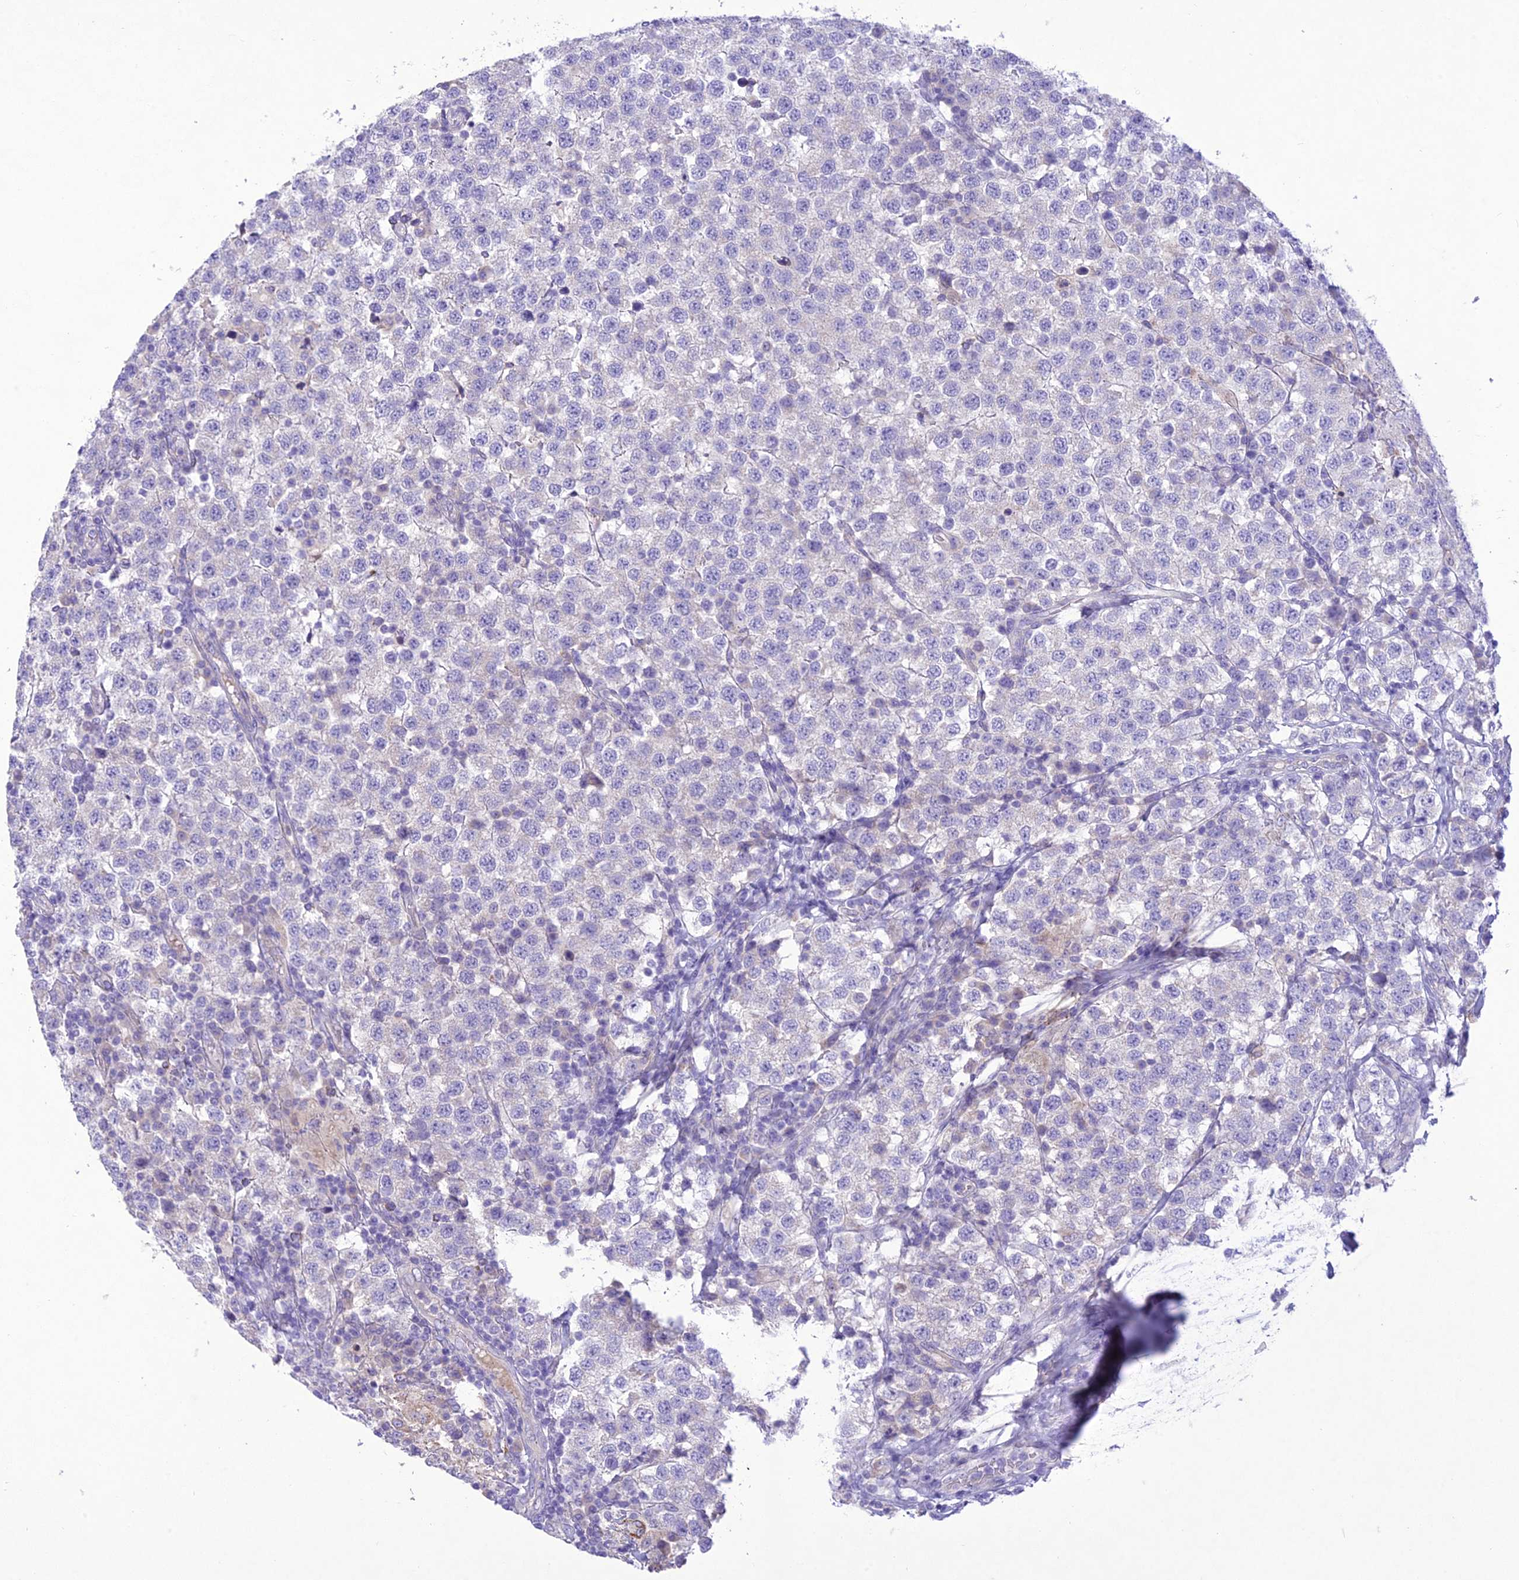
{"staining": {"intensity": "negative", "quantity": "none", "location": "none"}, "tissue": "testis cancer", "cell_type": "Tumor cells", "image_type": "cancer", "snomed": [{"axis": "morphology", "description": "Seminoma, NOS"}, {"axis": "topography", "description": "Testis"}], "caption": "Testis seminoma stained for a protein using immunohistochemistry reveals no expression tumor cells.", "gene": "SLC13A5", "patient": {"sex": "male", "age": 34}}